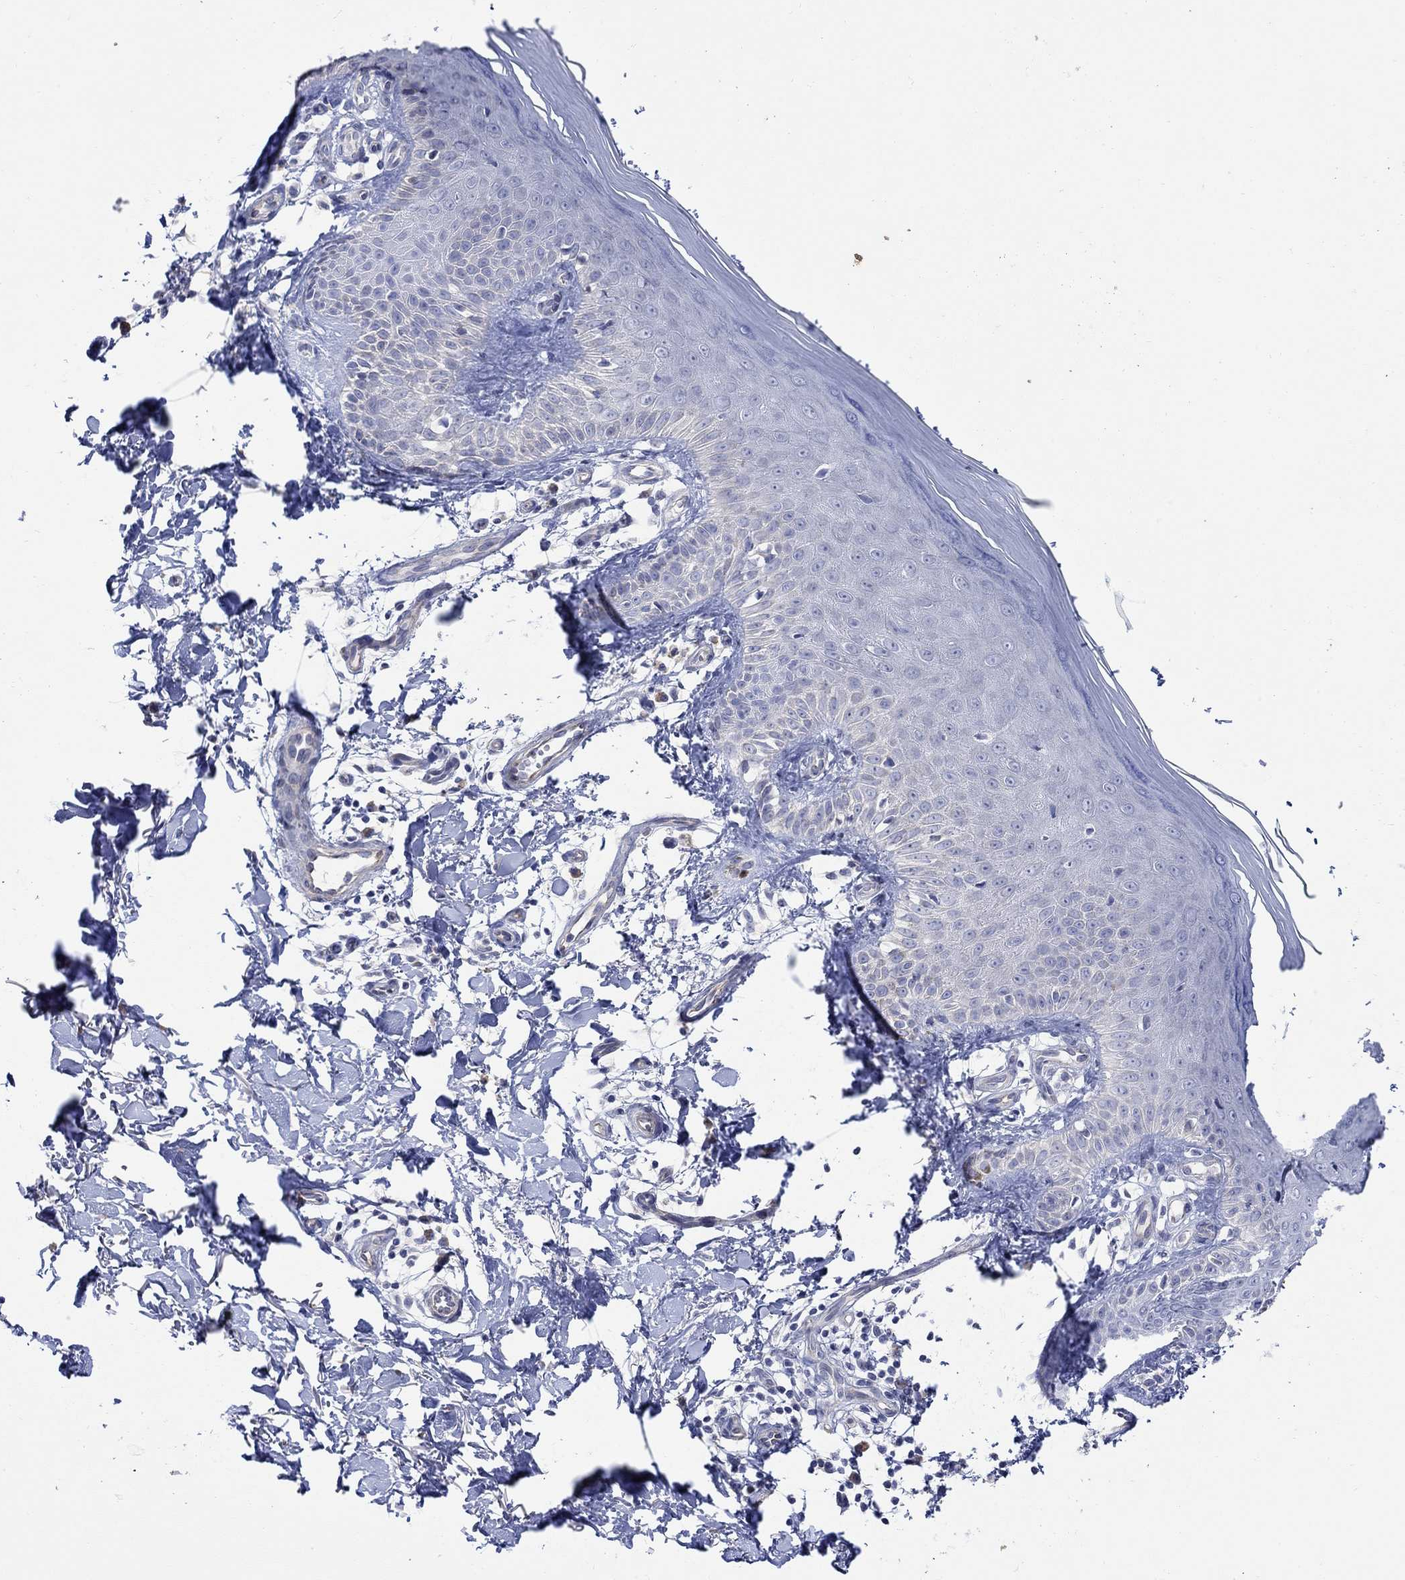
{"staining": {"intensity": "negative", "quantity": "none", "location": "none"}, "tissue": "skin", "cell_type": "Fibroblasts", "image_type": "normal", "snomed": [{"axis": "morphology", "description": "Normal tissue, NOS"}, {"axis": "morphology", "description": "Inflammation, NOS"}, {"axis": "morphology", "description": "Fibrosis, NOS"}, {"axis": "topography", "description": "Skin"}], "caption": "Immunohistochemical staining of unremarkable skin shows no significant positivity in fibroblasts.", "gene": "KRT222", "patient": {"sex": "male", "age": 71}}